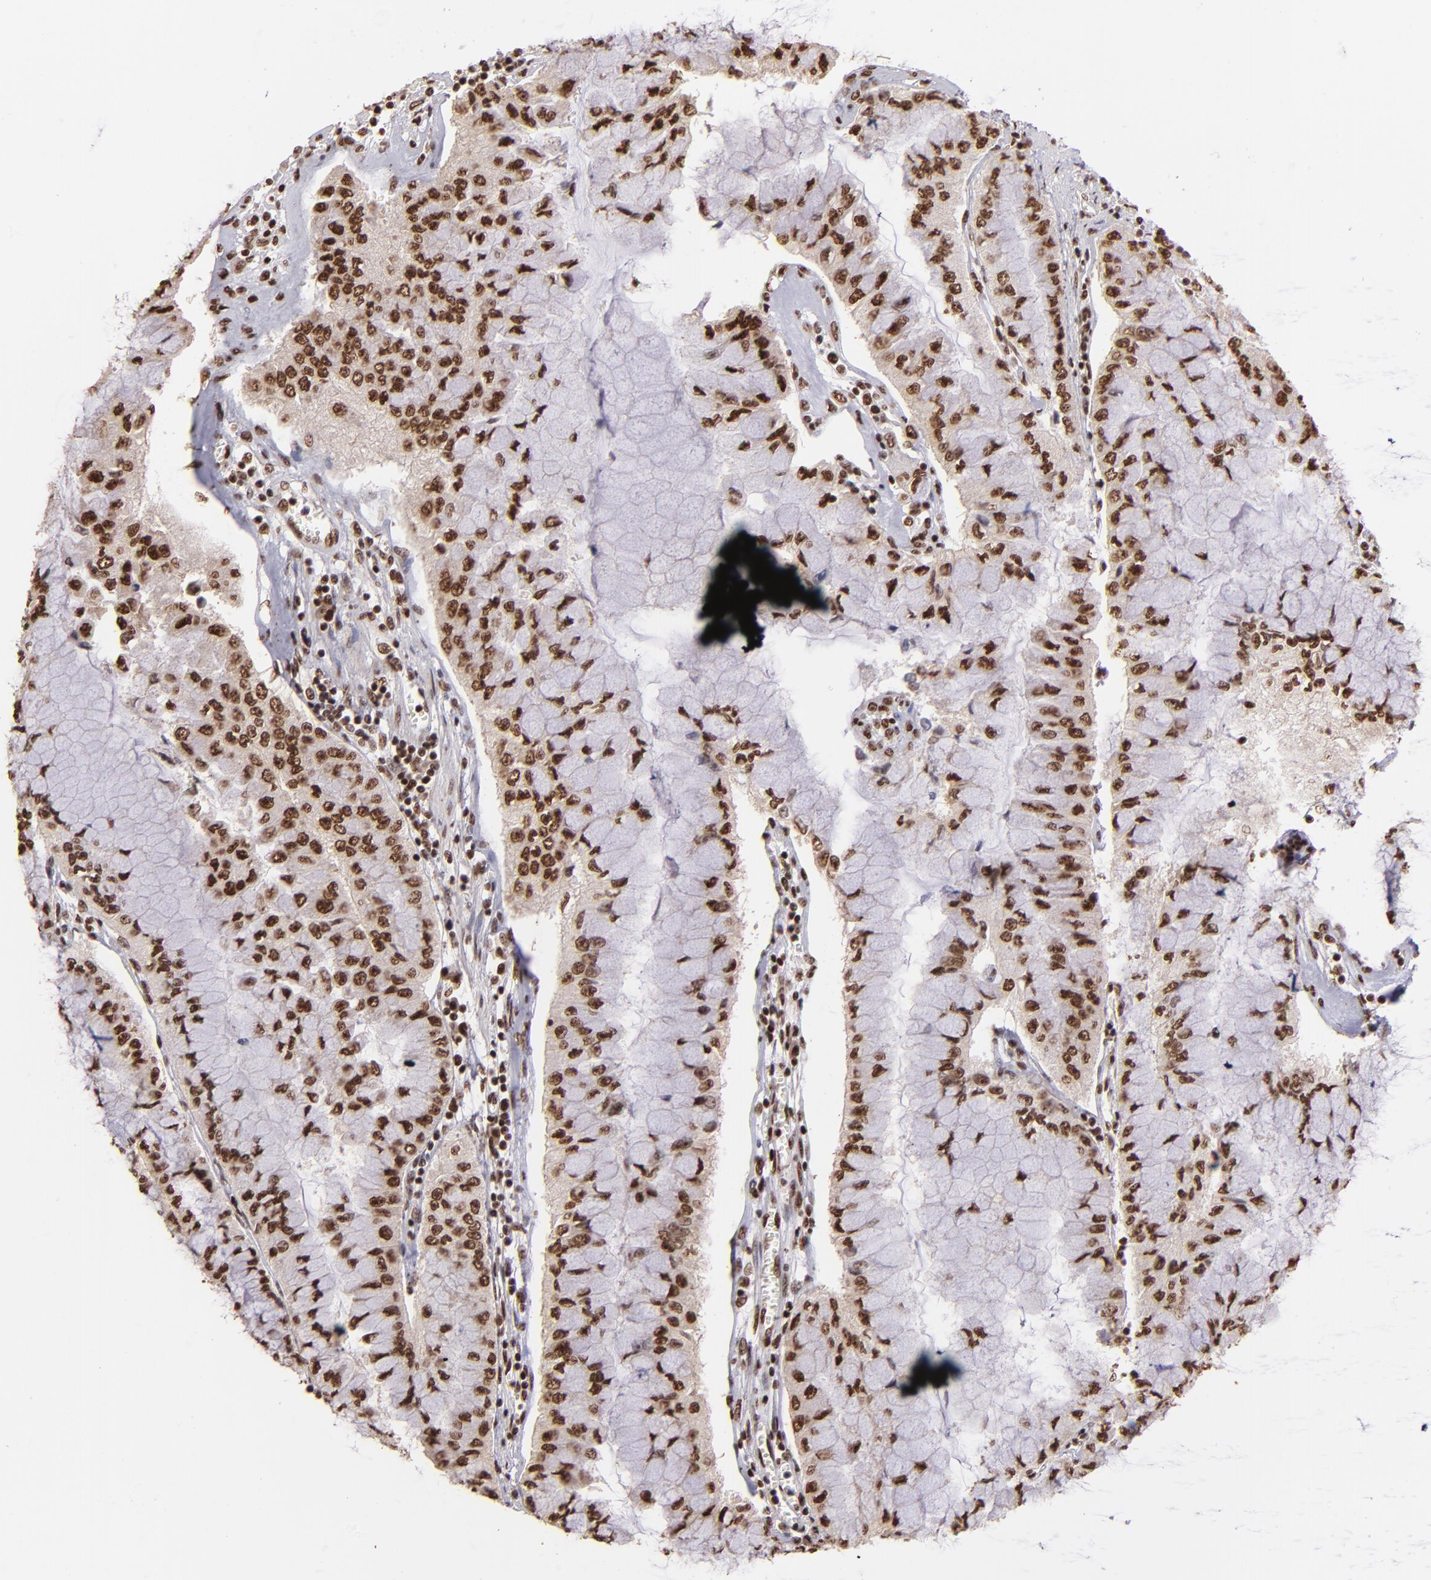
{"staining": {"intensity": "strong", "quantity": ">75%", "location": "nuclear"}, "tissue": "liver cancer", "cell_type": "Tumor cells", "image_type": "cancer", "snomed": [{"axis": "morphology", "description": "Cholangiocarcinoma"}, {"axis": "topography", "description": "Liver"}], "caption": "An image of human liver cancer (cholangiocarcinoma) stained for a protein exhibits strong nuclear brown staining in tumor cells. The staining is performed using DAB brown chromogen to label protein expression. The nuclei are counter-stained blue using hematoxylin.", "gene": "PQBP1", "patient": {"sex": "female", "age": 79}}